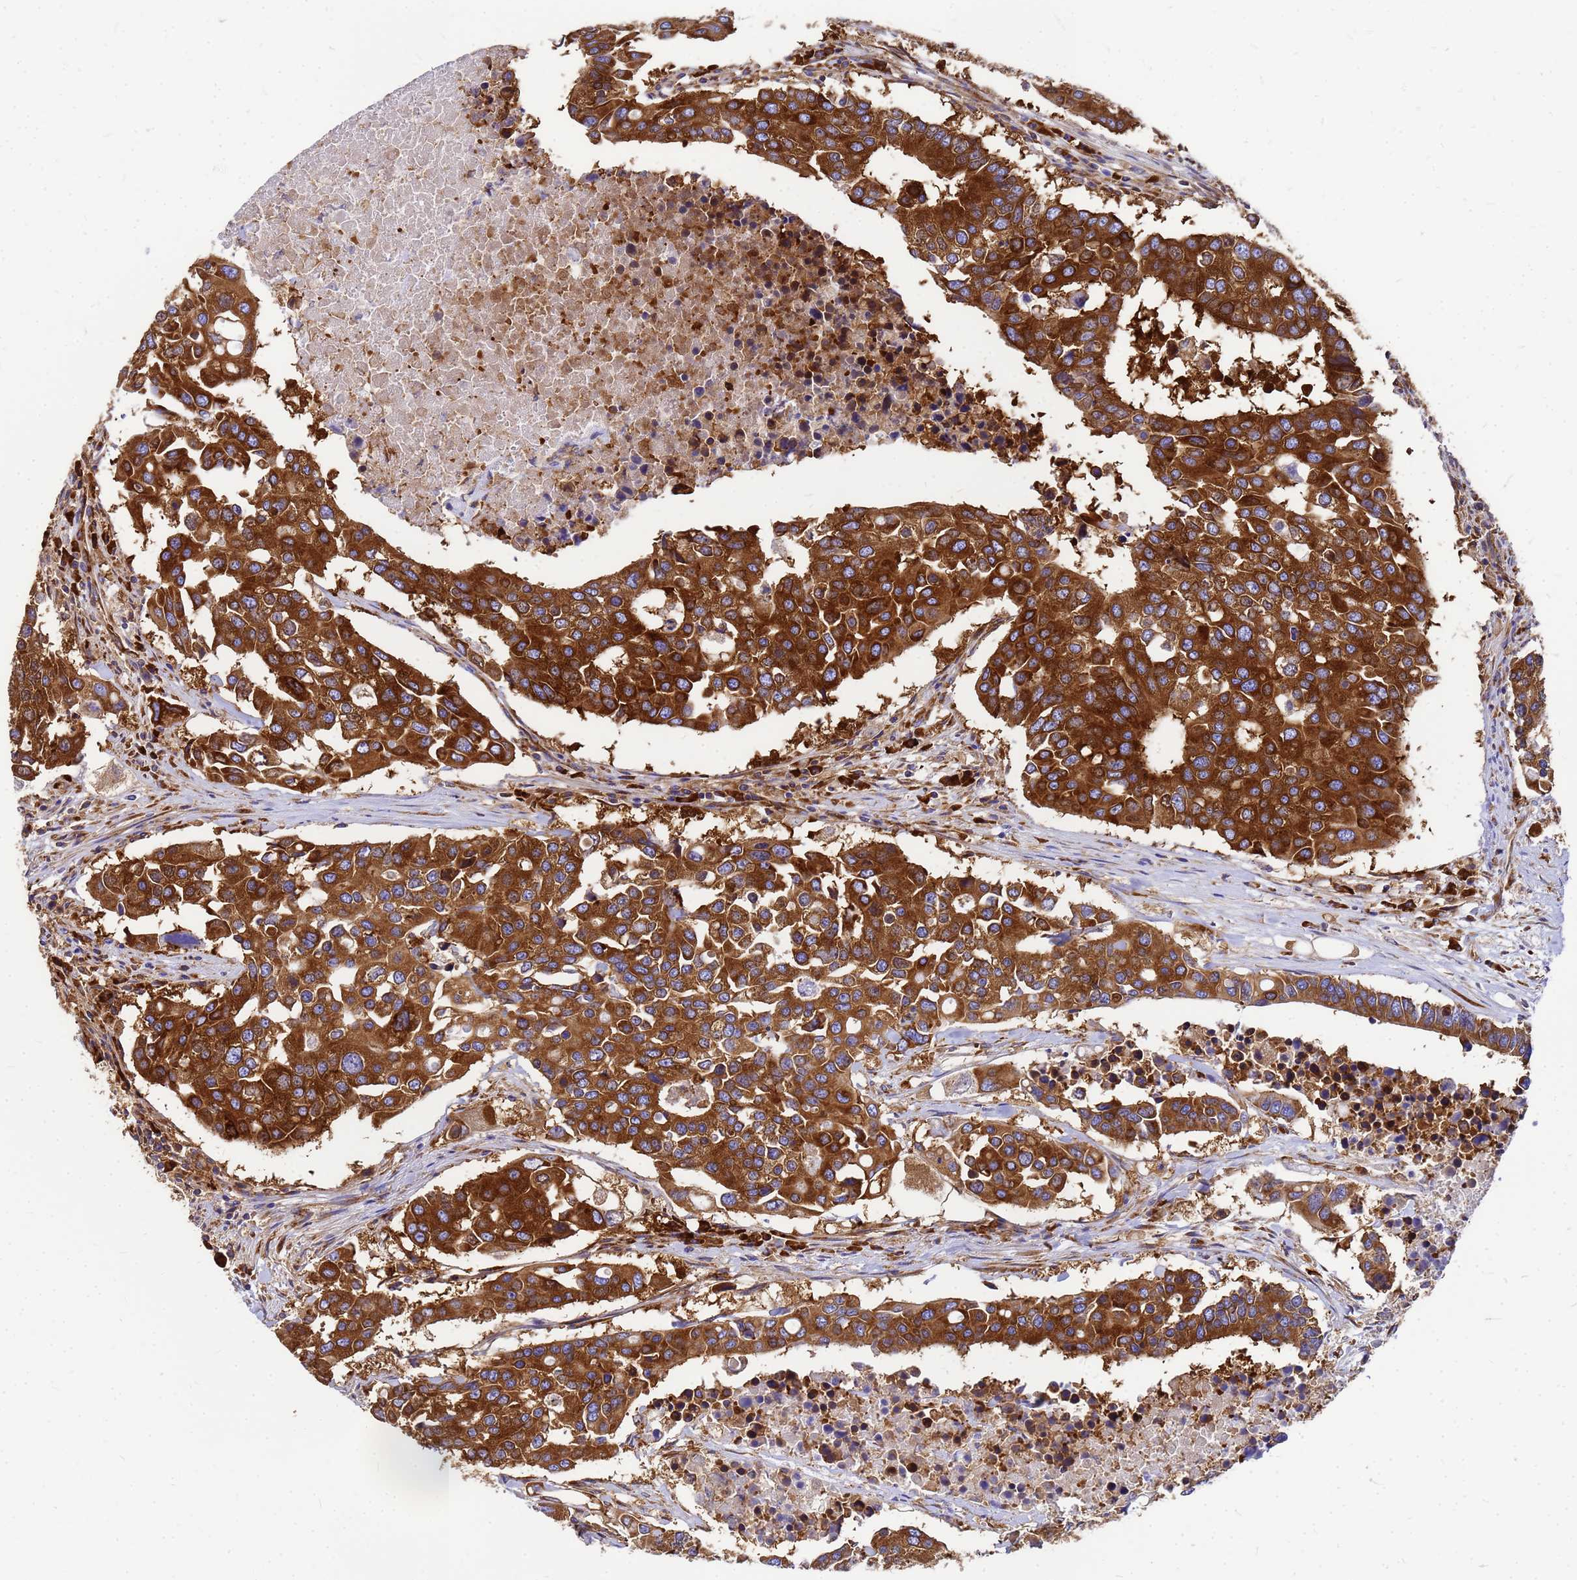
{"staining": {"intensity": "strong", "quantity": ">75%", "location": "cytoplasmic/membranous"}, "tissue": "colorectal cancer", "cell_type": "Tumor cells", "image_type": "cancer", "snomed": [{"axis": "morphology", "description": "Adenocarcinoma, NOS"}, {"axis": "topography", "description": "Colon"}], "caption": "Tumor cells exhibit high levels of strong cytoplasmic/membranous positivity in about >75% of cells in human adenocarcinoma (colorectal). (Stains: DAB in brown, nuclei in blue, Microscopy: brightfield microscopy at high magnification).", "gene": "EEF1D", "patient": {"sex": "male", "age": 77}}